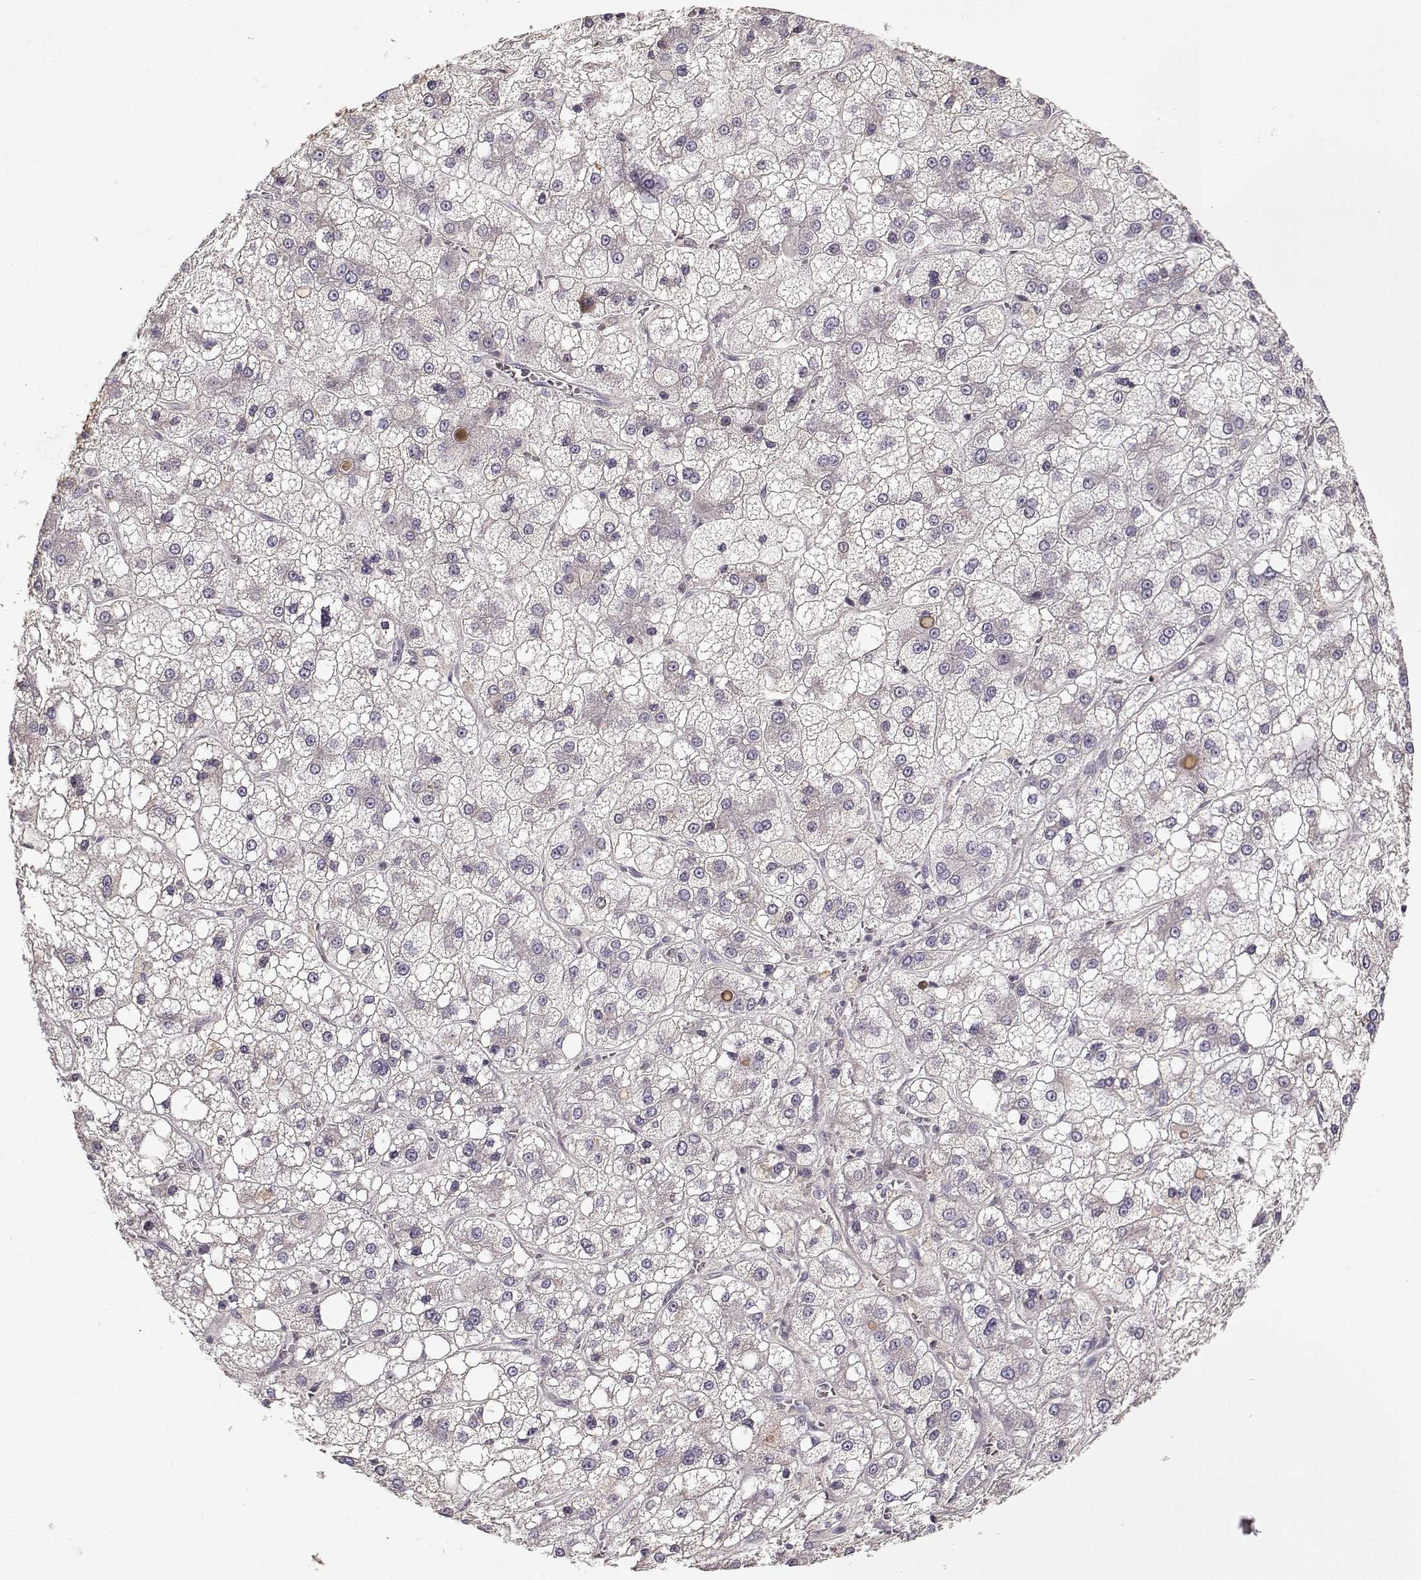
{"staining": {"intensity": "negative", "quantity": "none", "location": "none"}, "tissue": "liver cancer", "cell_type": "Tumor cells", "image_type": "cancer", "snomed": [{"axis": "morphology", "description": "Carcinoma, Hepatocellular, NOS"}, {"axis": "topography", "description": "Liver"}], "caption": "Liver hepatocellular carcinoma was stained to show a protein in brown. There is no significant staining in tumor cells. (Brightfield microscopy of DAB (3,3'-diaminobenzidine) IHC at high magnification).", "gene": "LUM", "patient": {"sex": "male", "age": 73}}